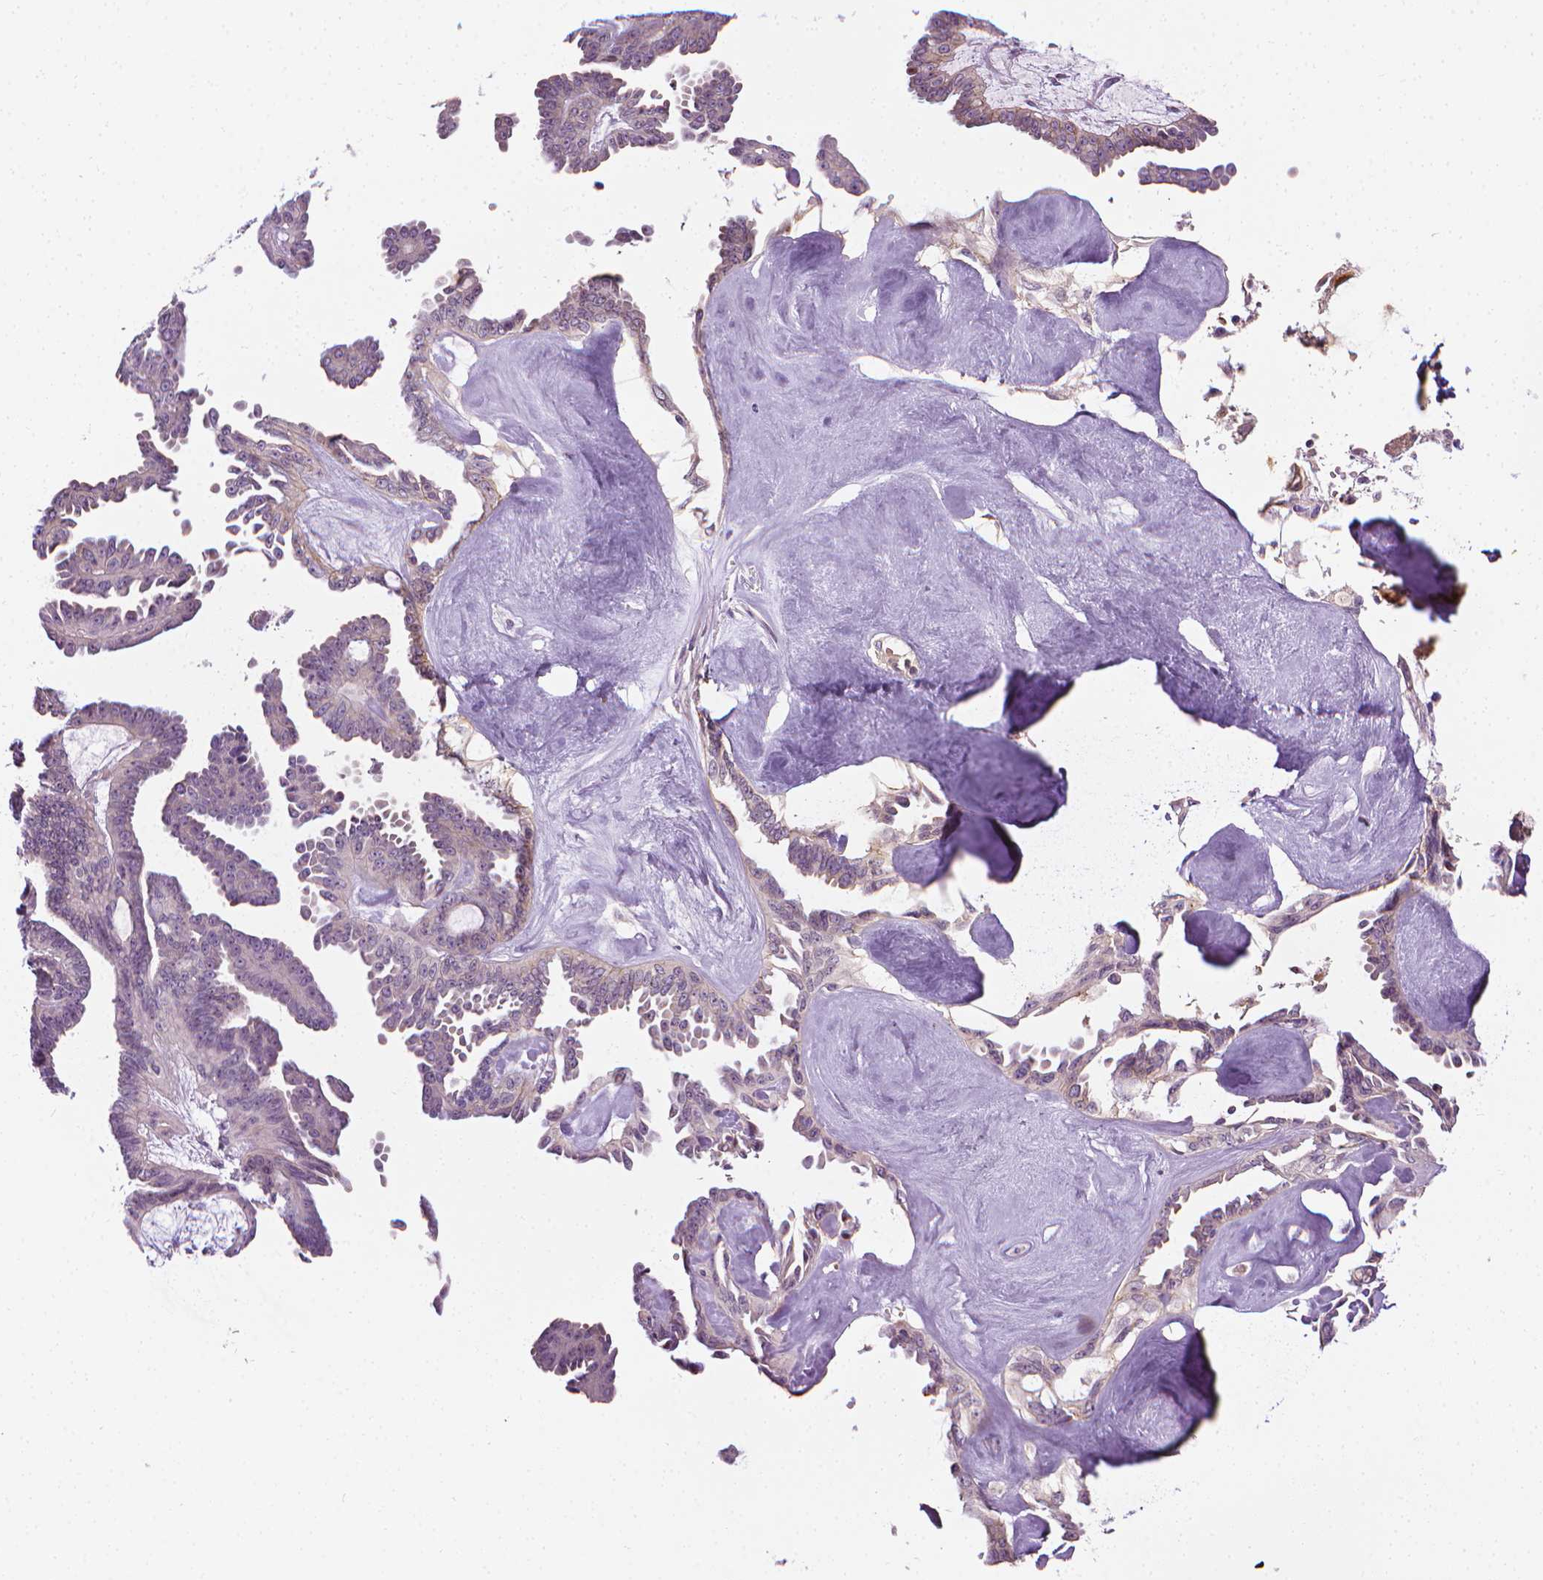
{"staining": {"intensity": "negative", "quantity": "none", "location": "none"}, "tissue": "ovarian cancer", "cell_type": "Tumor cells", "image_type": "cancer", "snomed": [{"axis": "morphology", "description": "Cystadenocarcinoma, serous, NOS"}, {"axis": "topography", "description": "Ovary"}], "caption": "This is a photomicrograph of IHC staining of ovarian cancer, which shows no staining in tumor cells.", "gene": "MCOLN3", "patient": {"sex": "female", "age": 71}}